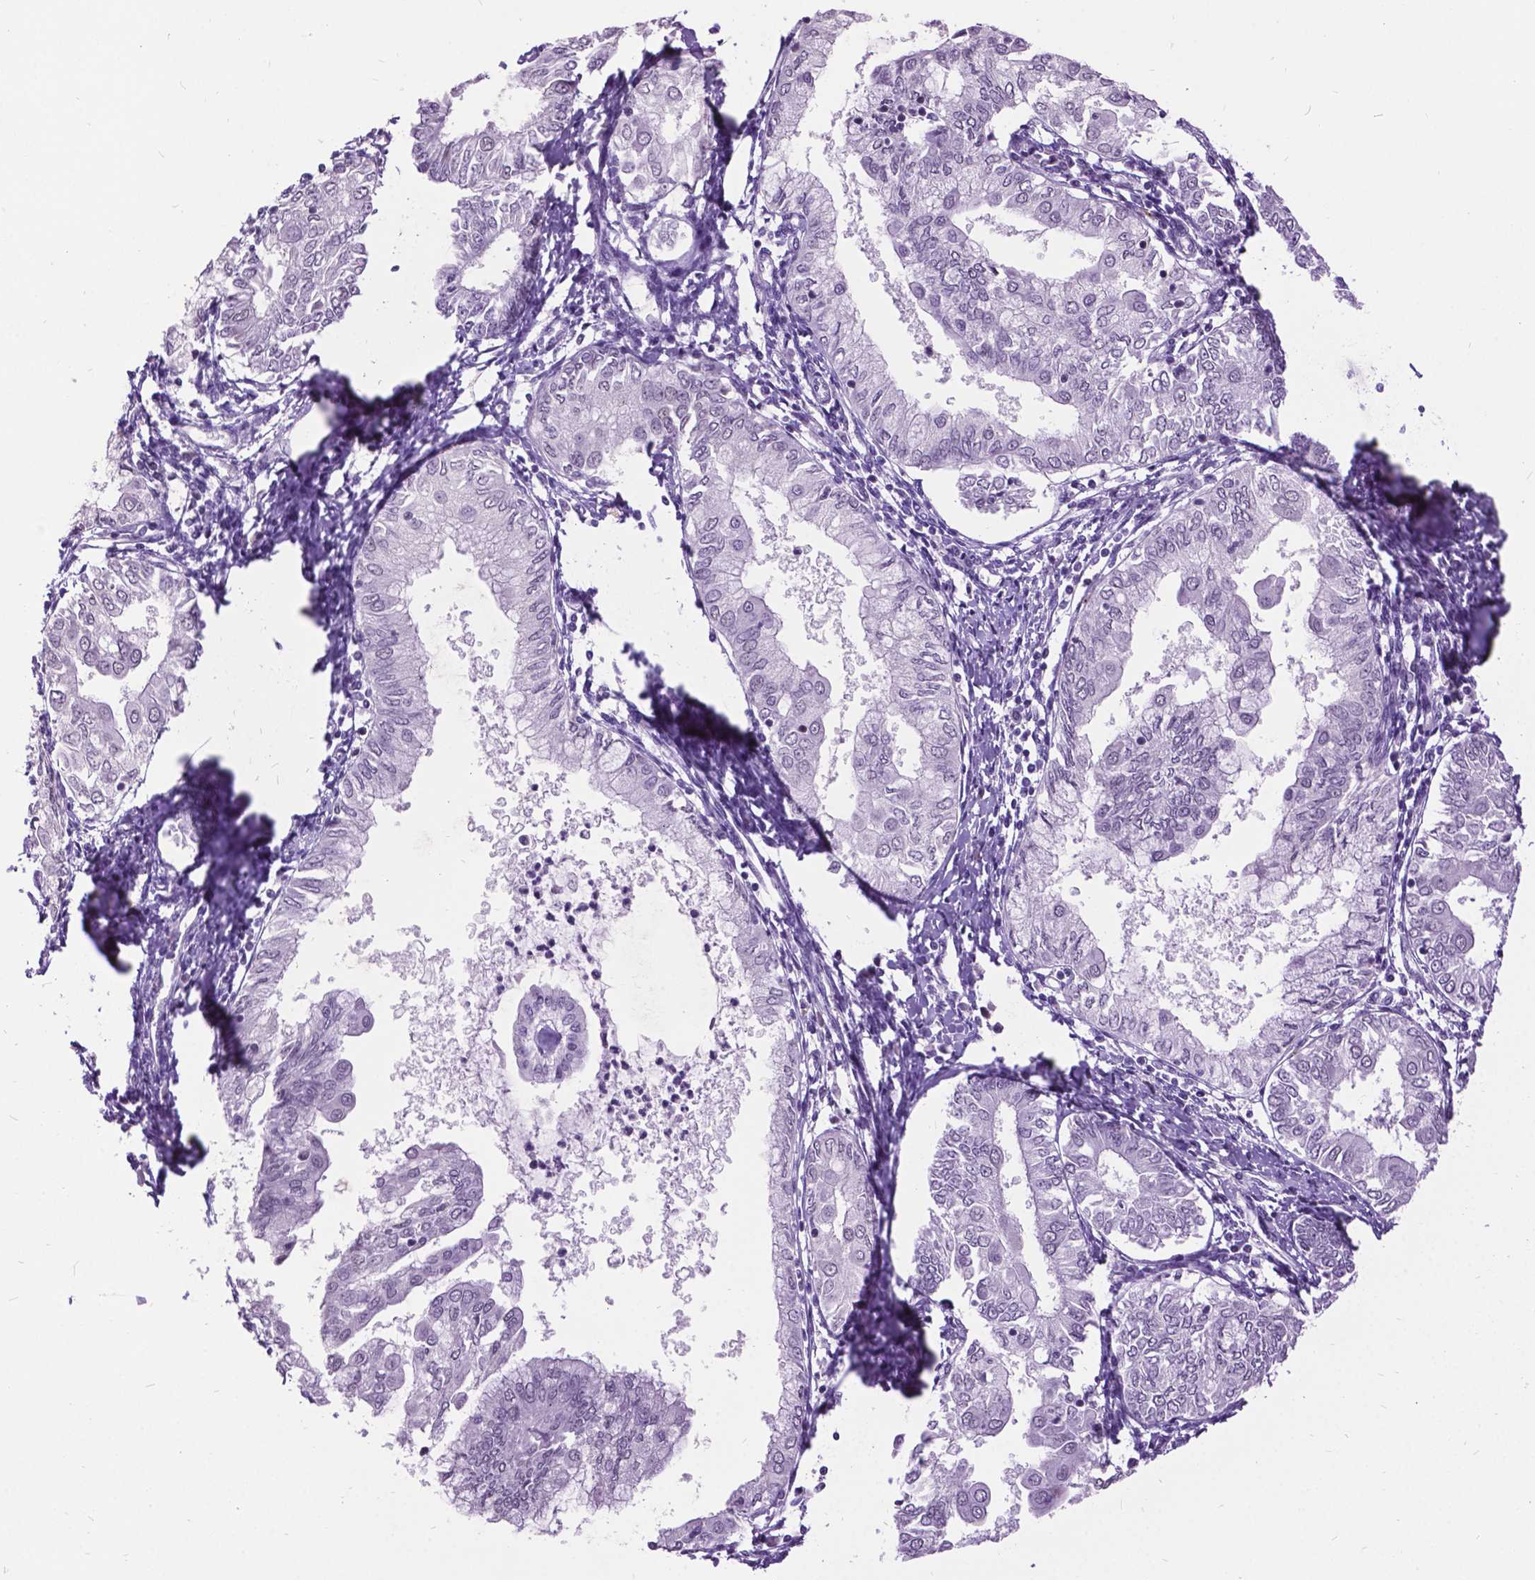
{"staining": {"intensity": "negative", "quantity": "none", "location": "none"}, "tissue": "endometrial cancer", "cell_type": "Tumor cells", "image_type": "cancer", "snomed": [{"axis": "morphology", "description": "Adenocarcinoma, NOS"}, {"axis": "topography", "description": "Endometrium"}], "caption": "DAB immunohistochemical staining of adenocarcinoma (endometrial) shows no significant positivity in tumor cells.", "gene": "DPF3", "patient": {"sex": "female", "age": 68}}